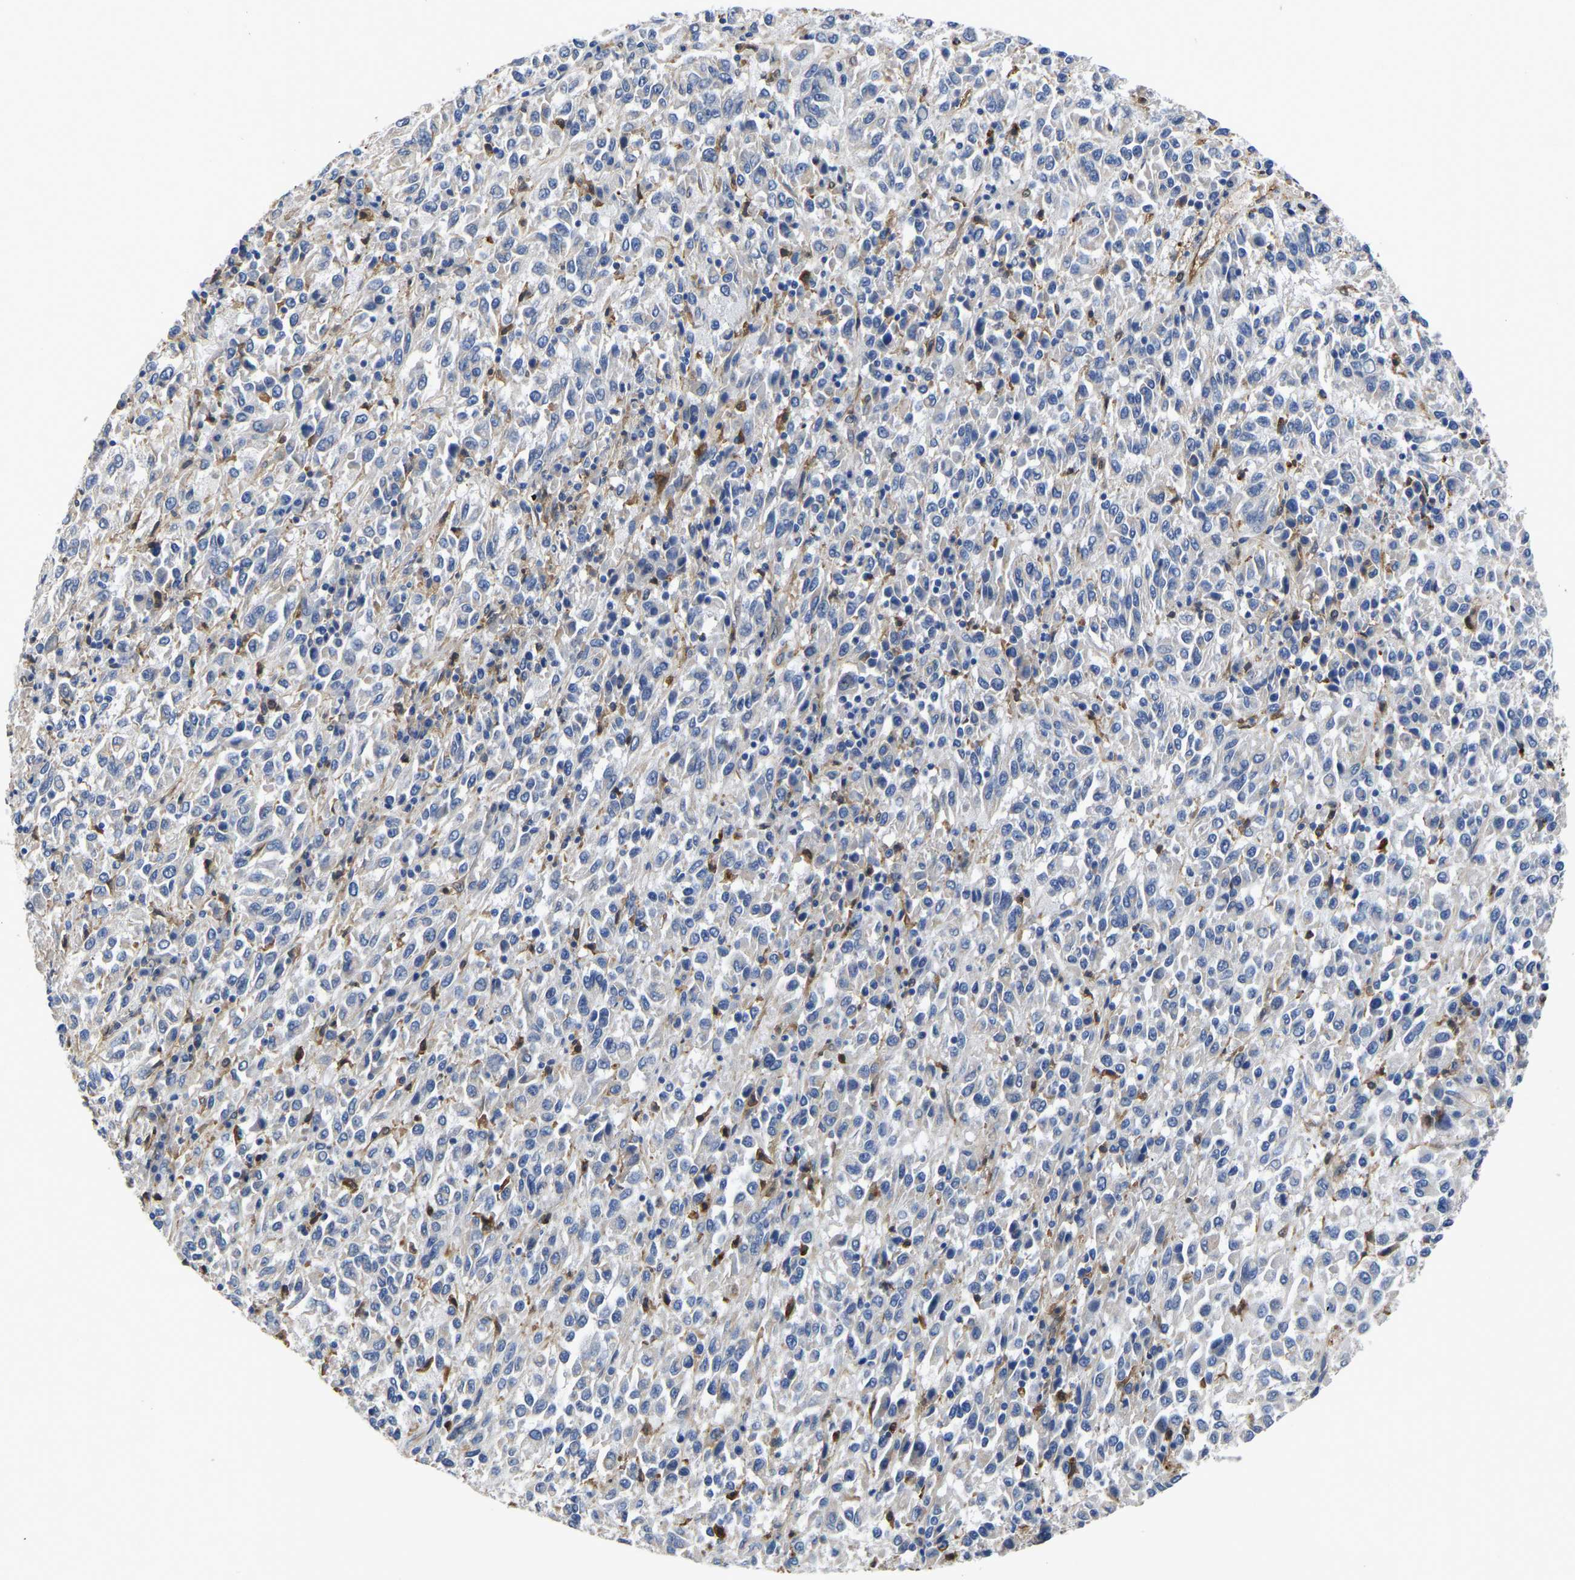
{"staining": {"intensity": "negative", "quantity": "none", "location": "none"}, "tissue": "melanoma", "cell_type": "Tumor cells", "image_type": "cancer", "snomed": [{"axis": "morphology", "description": "Malignant melanoma, Metastatic site"}, {"axis": "topography", "description": "Lung"}], "caption": "An image of human malignant melanoma (metastatic site) is negative for staining in tumor cells.", "gene": "ATG2B", "patient": {"sex": "male", "age": 64}}